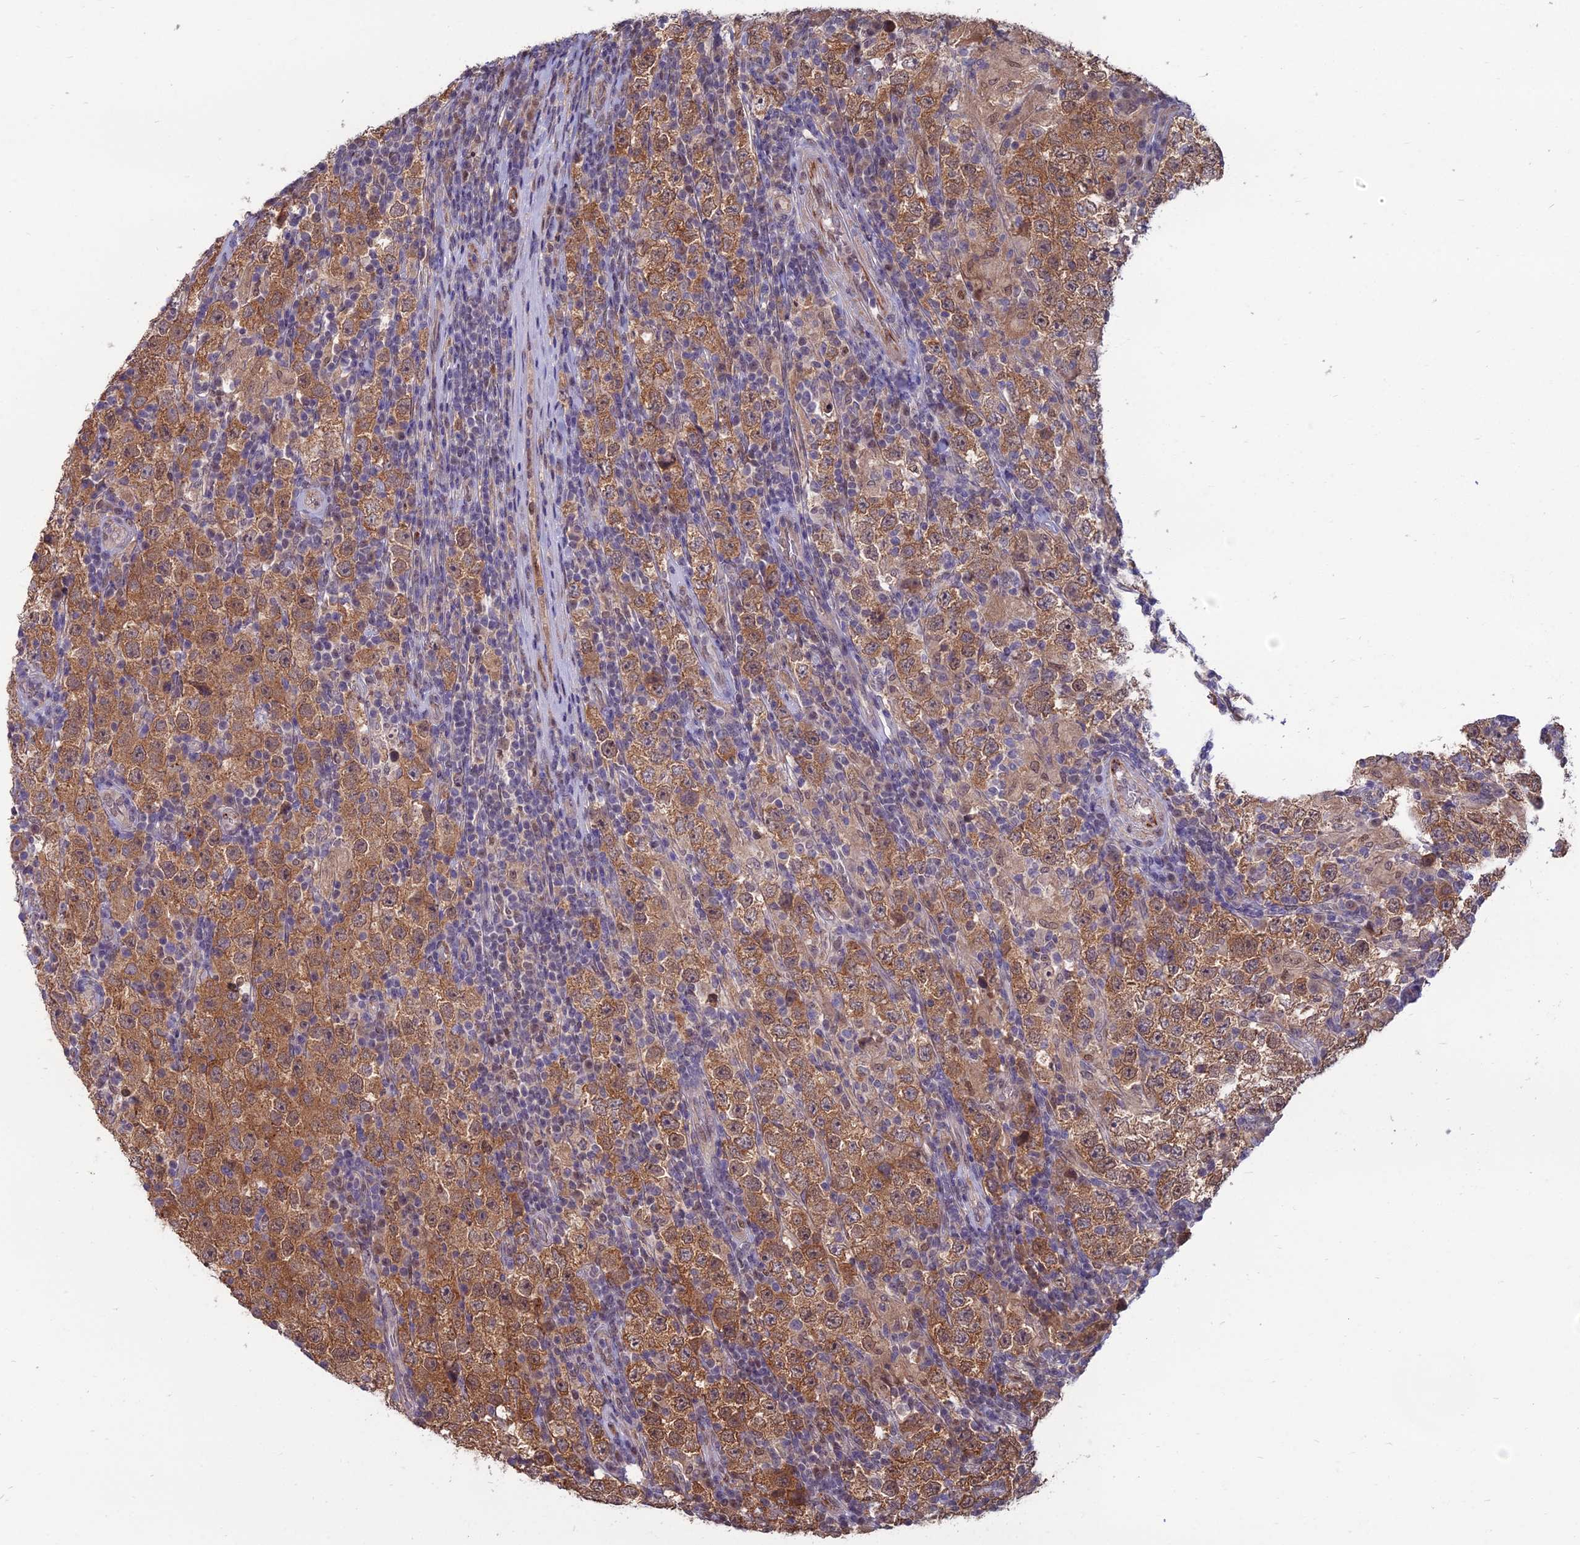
{"staining": {"intensity": "moderate", "quantity": ">75%", "location": "cytoplasmic/membranous,nuclear"}, "tissue": "testis cancer", "cell_type": "Tumor cells", "image_type": "cancer", "snomed": [{"axis": "morphology", "description": "Normal tissue, NOS"}, {"axis": "morphology", "description": "Urothelial carcinoma, High grade"}, {"axis": "morphology", "description": "Seminoma, NOS"}, {"axis": "morphology", "description": "Carcinoma, Embryonal, NOS"}, {"axis": "topography", "description": "Urinary bladder"}, {"axis": "topography", "description": "Testis"}], "caption": "A brown stain shows moderate cytoplasmic/membranous and nuclear staining of a protein in testis cancer tumor cells.", "gene": "NR4A3", "patient": {"sex": "male", "age": 41}}